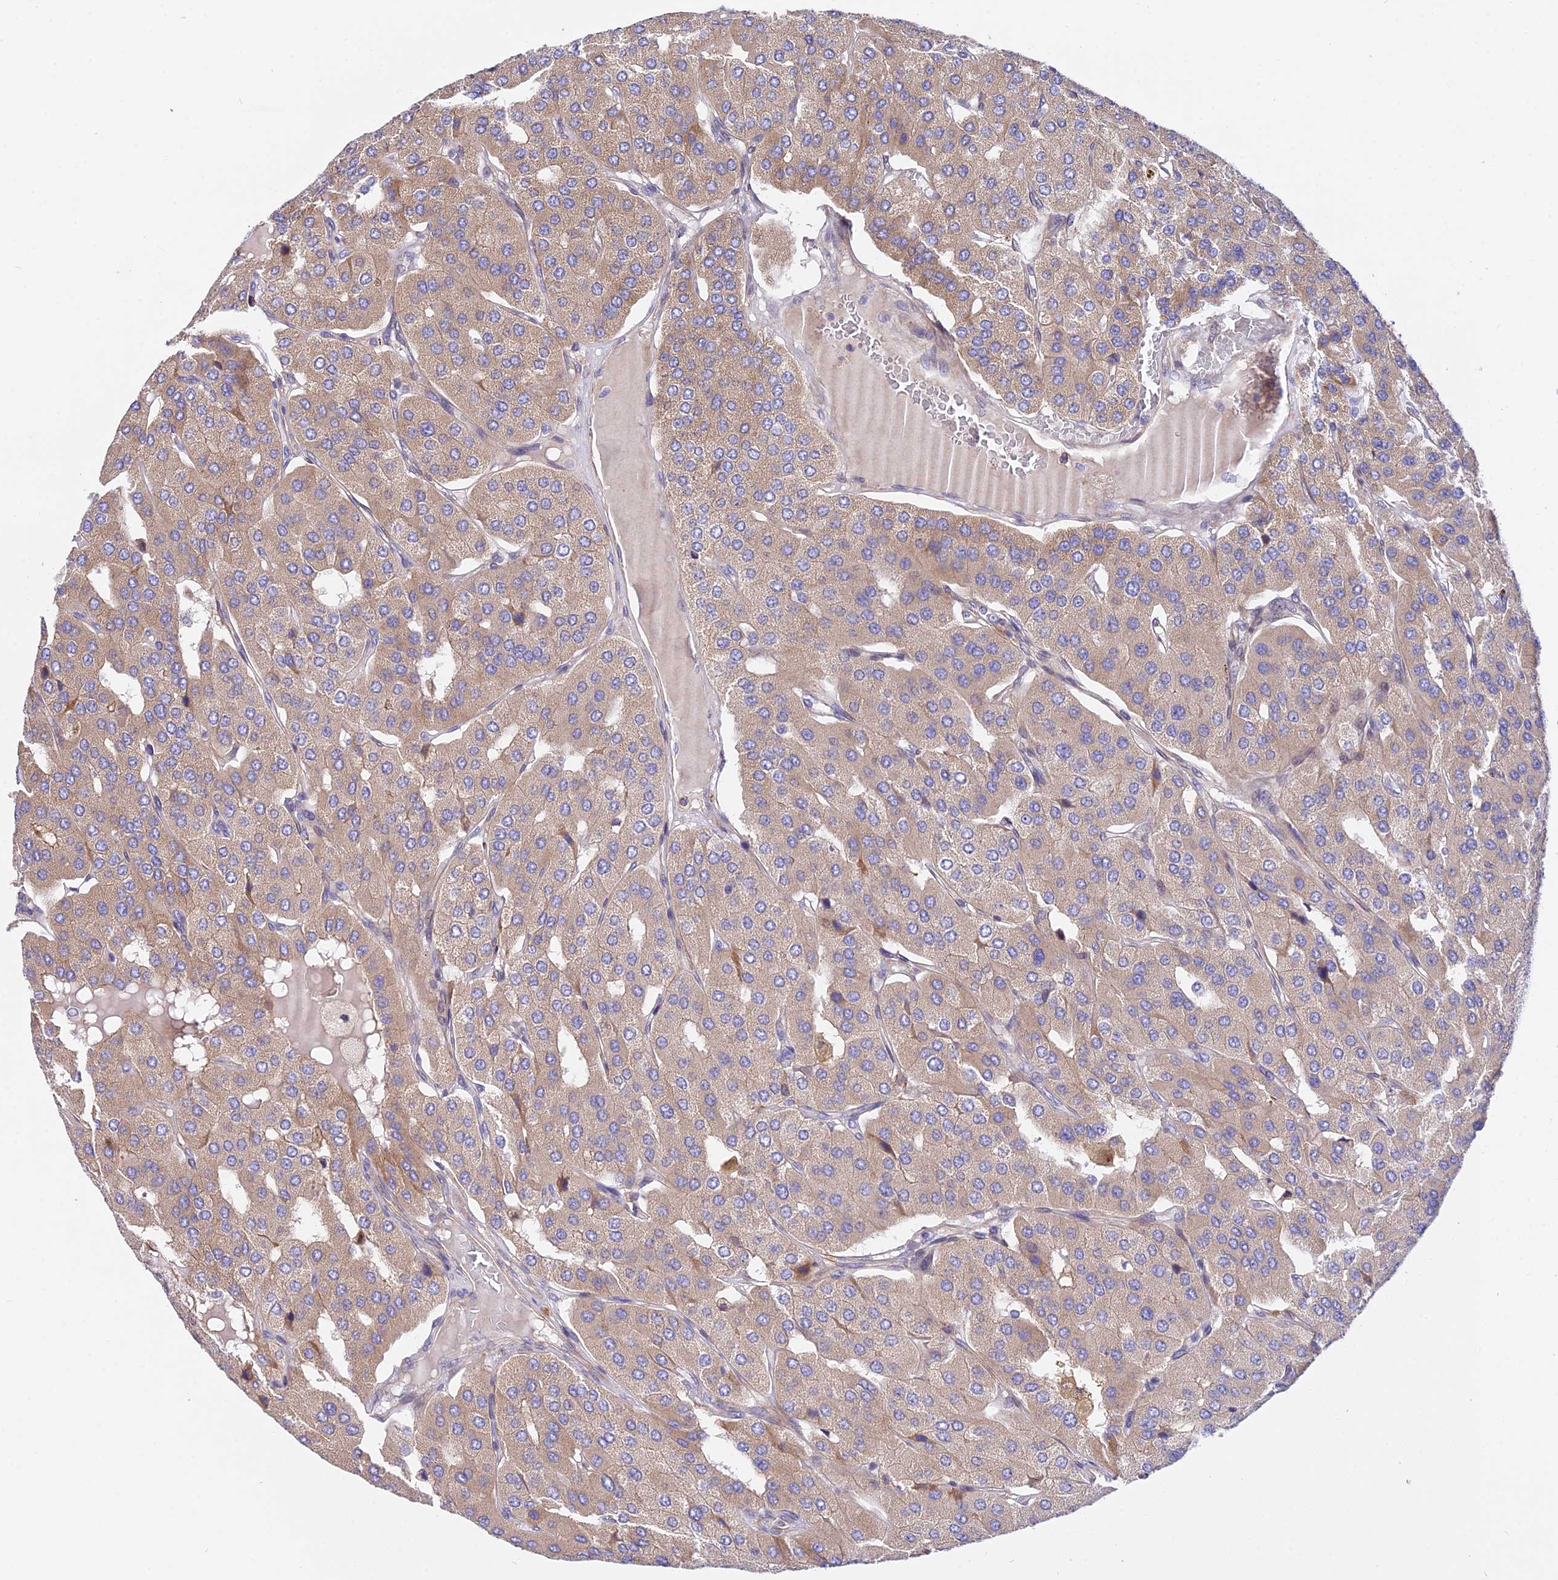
{"staining": {"intensity": "weak", "quantity": ">75%", "location": "cytoplasmic/membranous"}, "tissue": "parathyroid gland", "cell_type": "Glandular cells", "image_type": "normal", "snomed": [{"axis": "morphology", "description": "Normal tissue, NOS"}, {"axis": "morphology", "description": "Adenoma, NOS"}, {"axis": "topography", "description": "Parathyroid gland"}], "caption": "This image demonstrates immunohistochemistry (IHC) staining of normal parathyroid gland, with low weak cytoplasmic/membranous positivity in about >75% of glandular cells.", "gene": "TRIM43B", "patient": {"sex": "female", "age": 86}}